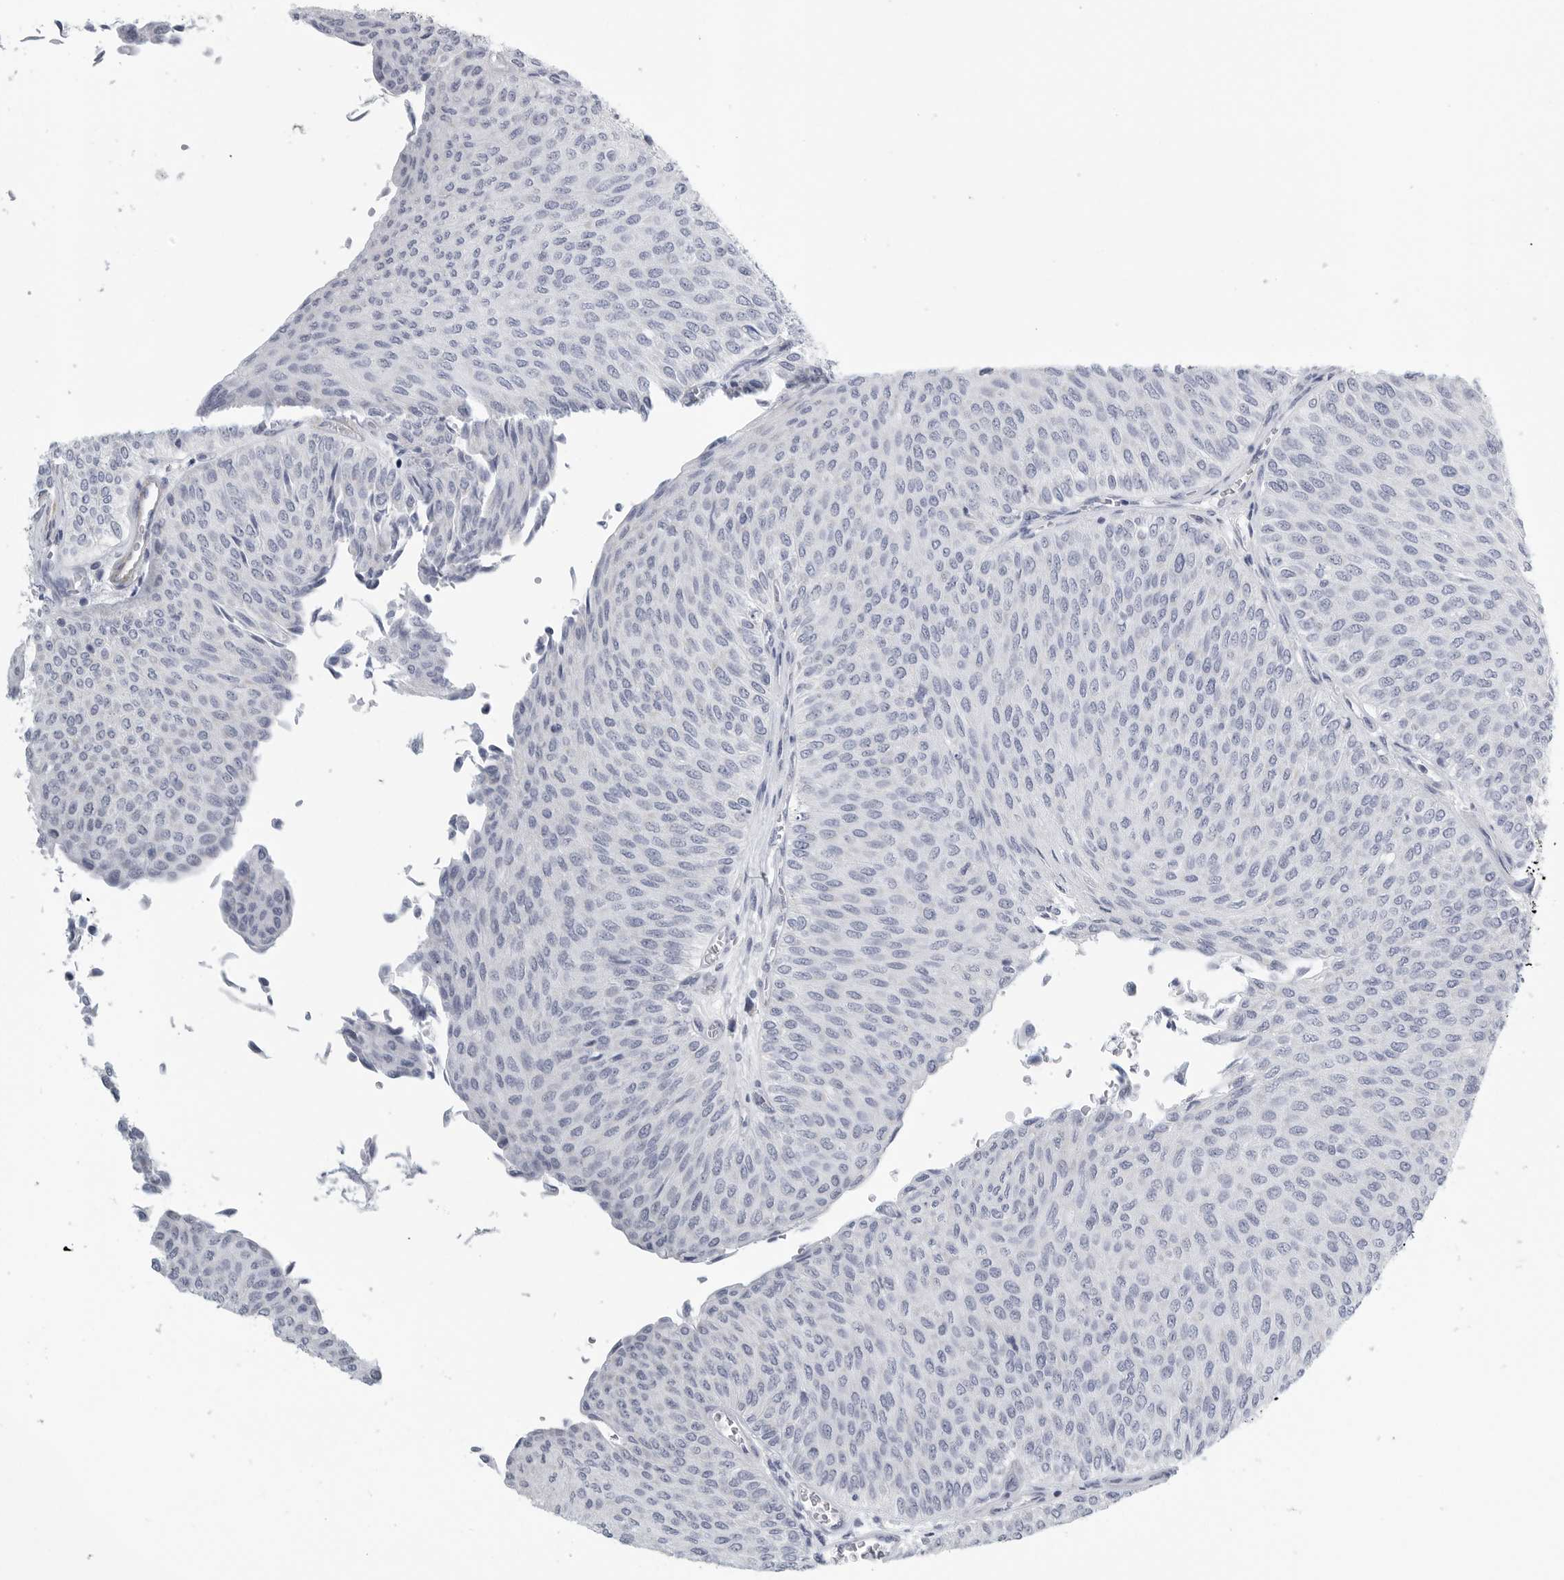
{"staining": {"intensity": "negative", "quantity": "none", "location": "none"}, "tissue": "urothelial cancer", "cell_type": "Tumor cells", "image_type": "cancer", "snomed": [{"axis": "morphology", "description": "Urothelial carcinoma, Low grade"}, {"axis": "topography", "description": "Urinary bladder"}], "caption": "A high-resolution histopathology image shows immunohistochemistry staining of urothelial carcinoma (low-grade), which exhibits no significant staining in tumor cells.", "gene": "TNR", "patient": {"sex": "male", "age": 78}}